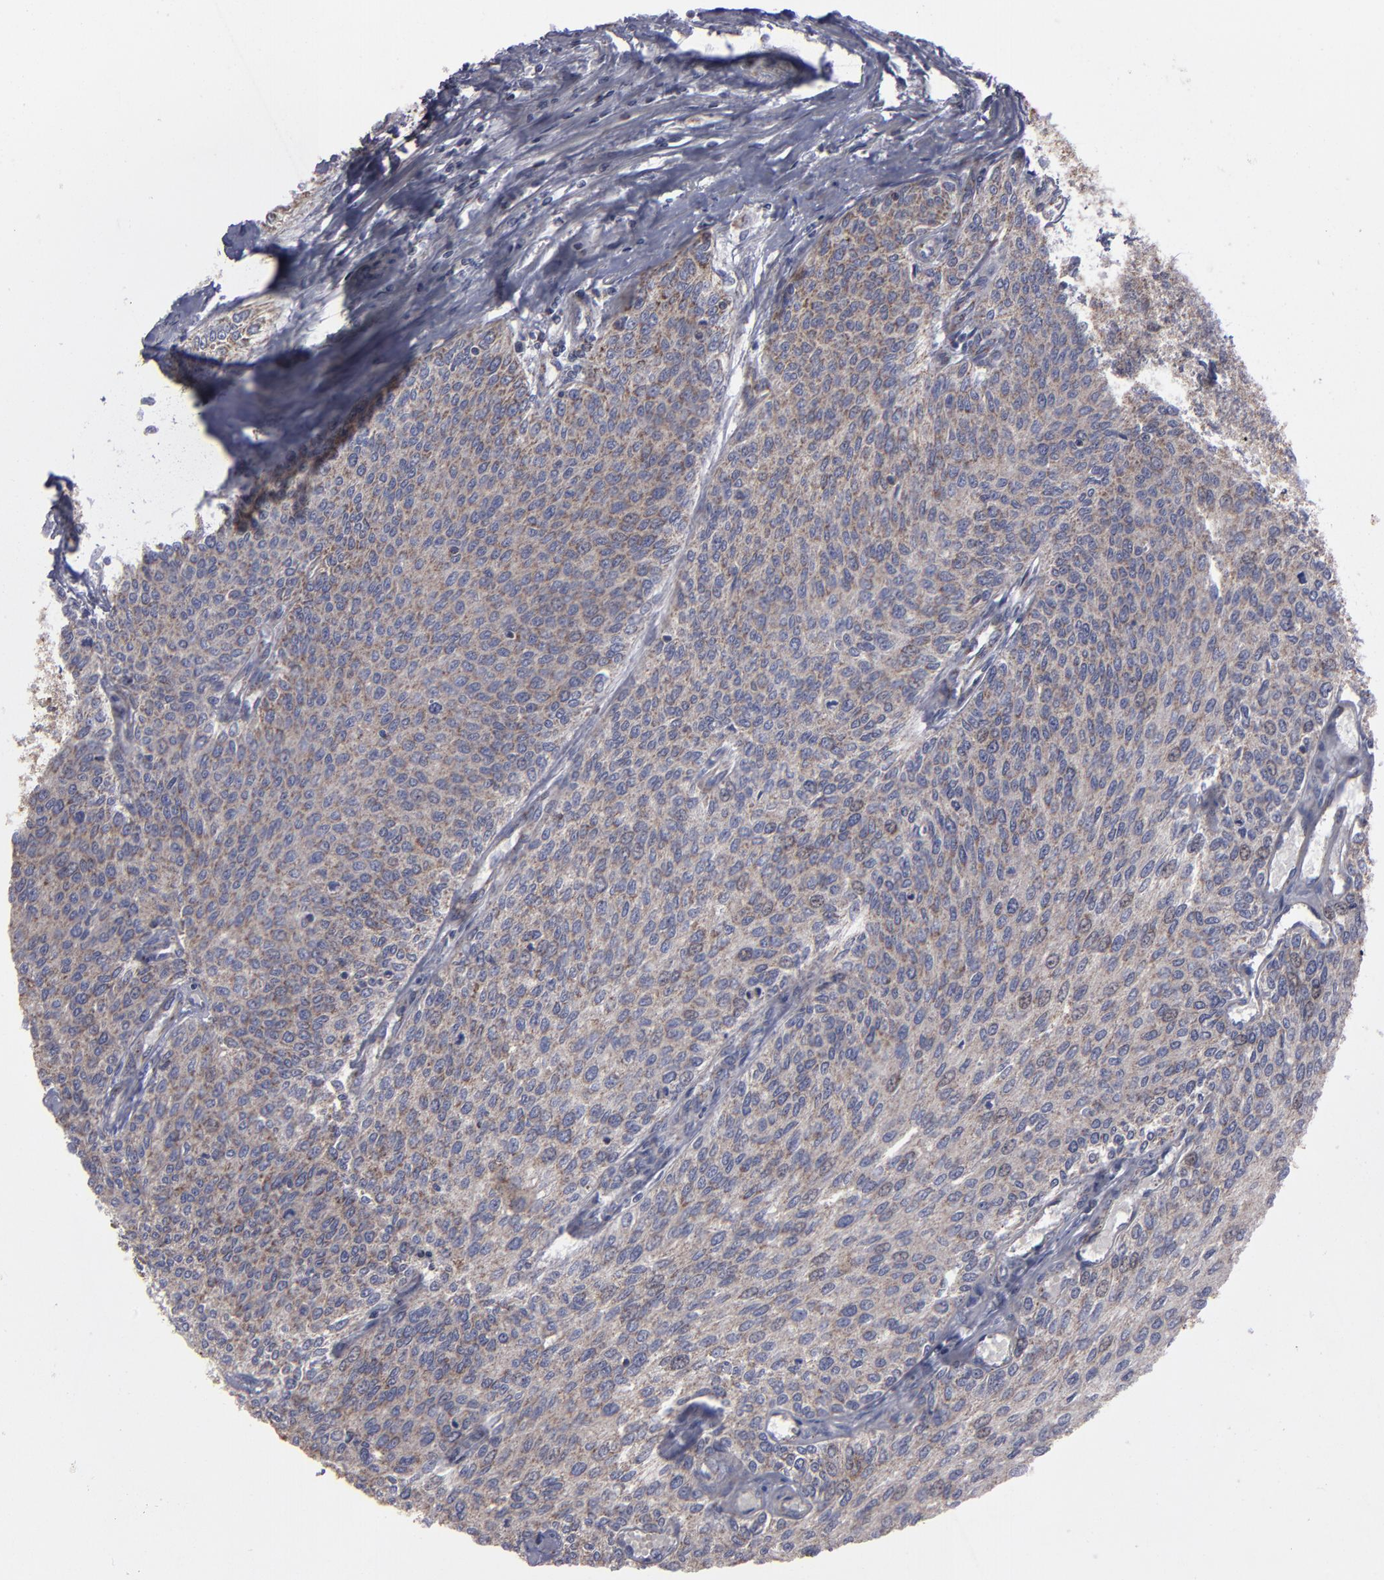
{"staining": {"intensity": "moderate", "quantity": ">75%", "location": "cytoplasmic/membranous"}, "tissue": "urothelial cancer", "cell_type": "Tumor cells", "image_type": "cancer", "snomed": [{"axis": "morphology", "description": "Urothelial carcinoma, Low grade"}, {"axis": "topography", "description": "Urinary bladder"}], "caption": "Brown immunohistochemical staining in urothelial carcinoma (low-grade) exhibits moderate cytoplasmic/membranous staining in about >75% of tumor cells.", "gene": "MYOM2", "patient": {"sex": "female", "age": 73}}